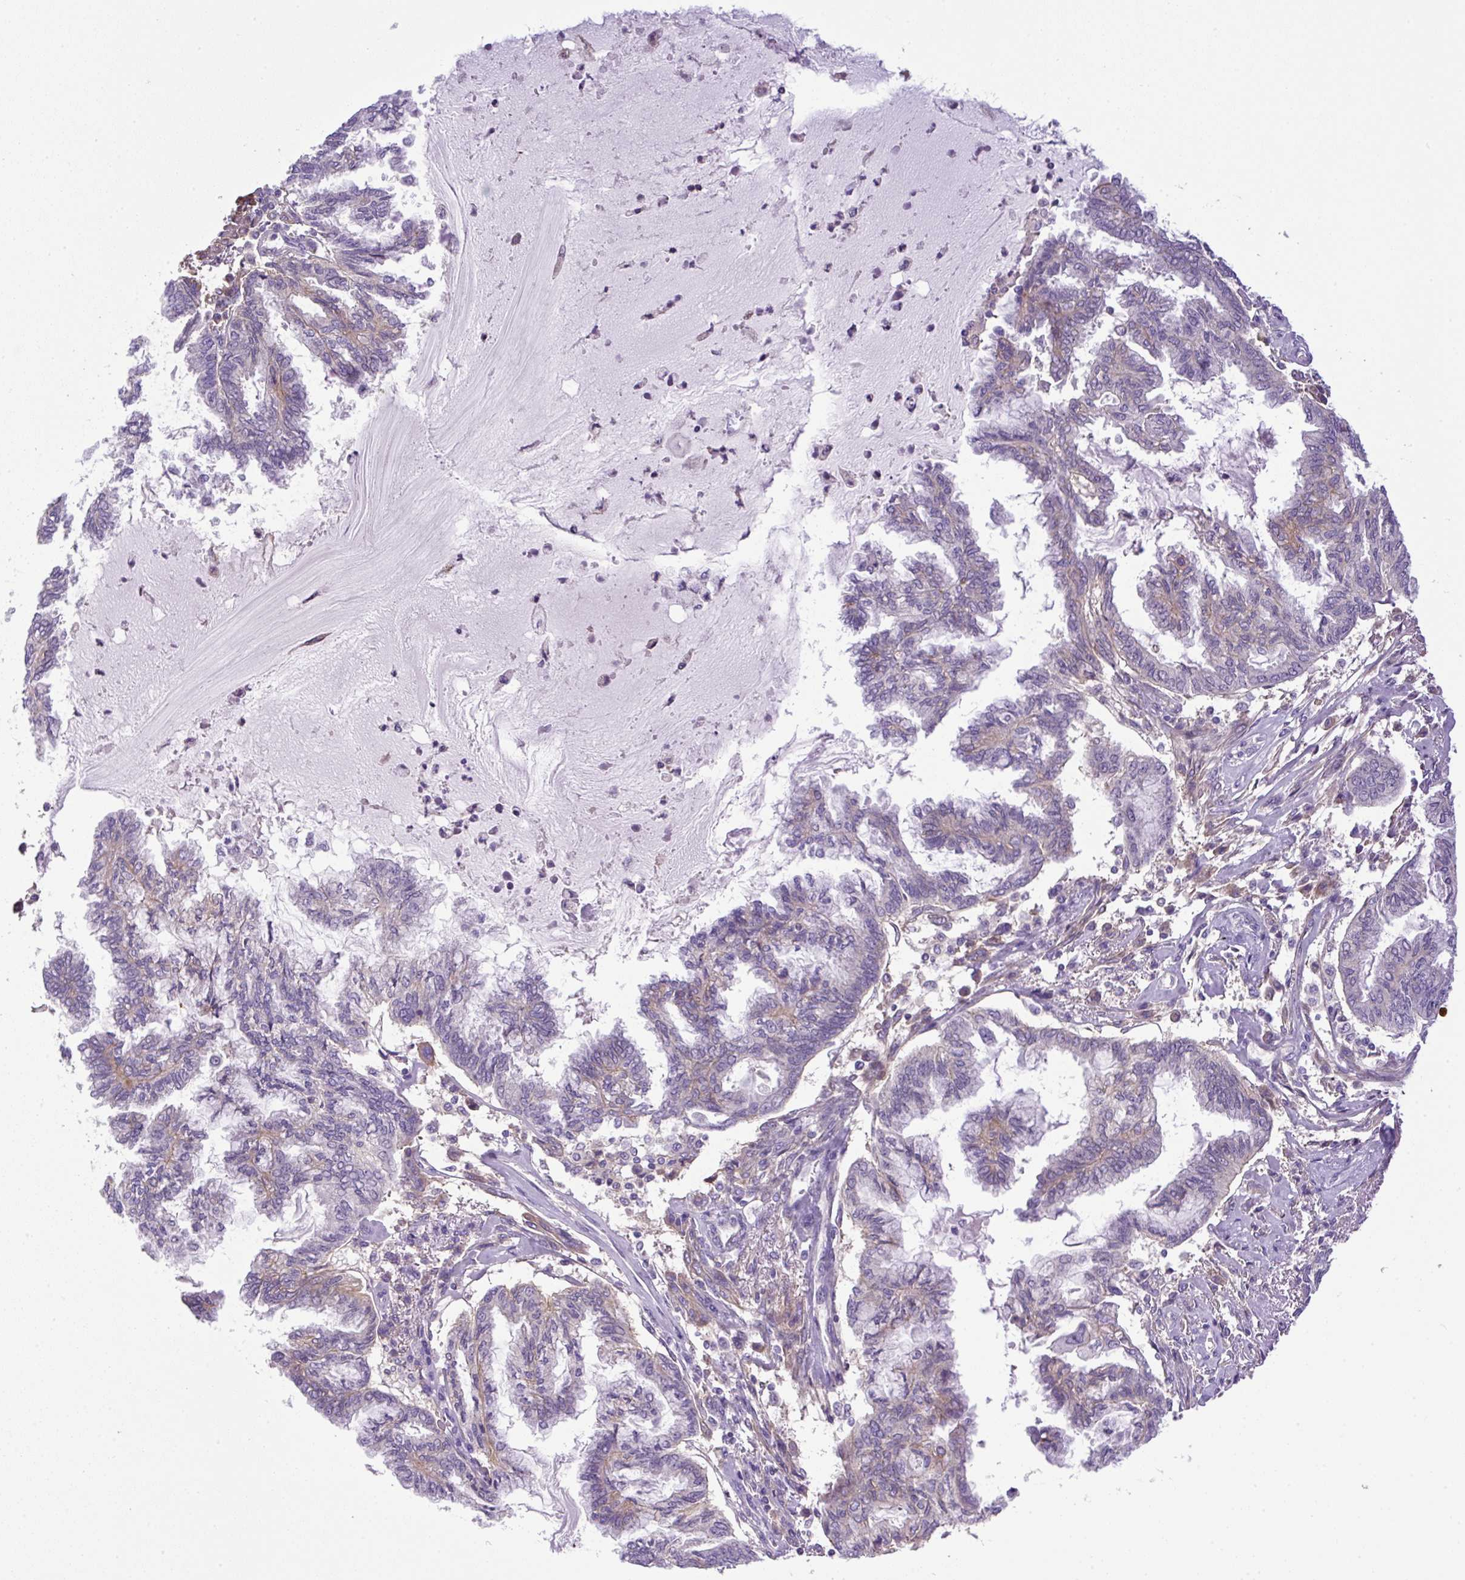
{"staining": {"intensity": "weak", "quantity": "<25%", "location": "cytoplasmic/membranous"}, "tissue": "endometrial cancer", "cell_type": "Tumor cells", "image_type": "cancer", "snomed": [{"axis": "morphology", "description": "Adenocarcinoma, NOS"}, {"axis": "topography", "description": "Endometrium"}], "caption": "Tumor cells are negative for protein expression in human endometrial cancer (adenocarcinoma).", "gene": "NPTN", "patient": {"sex": "female", "age": 86}}